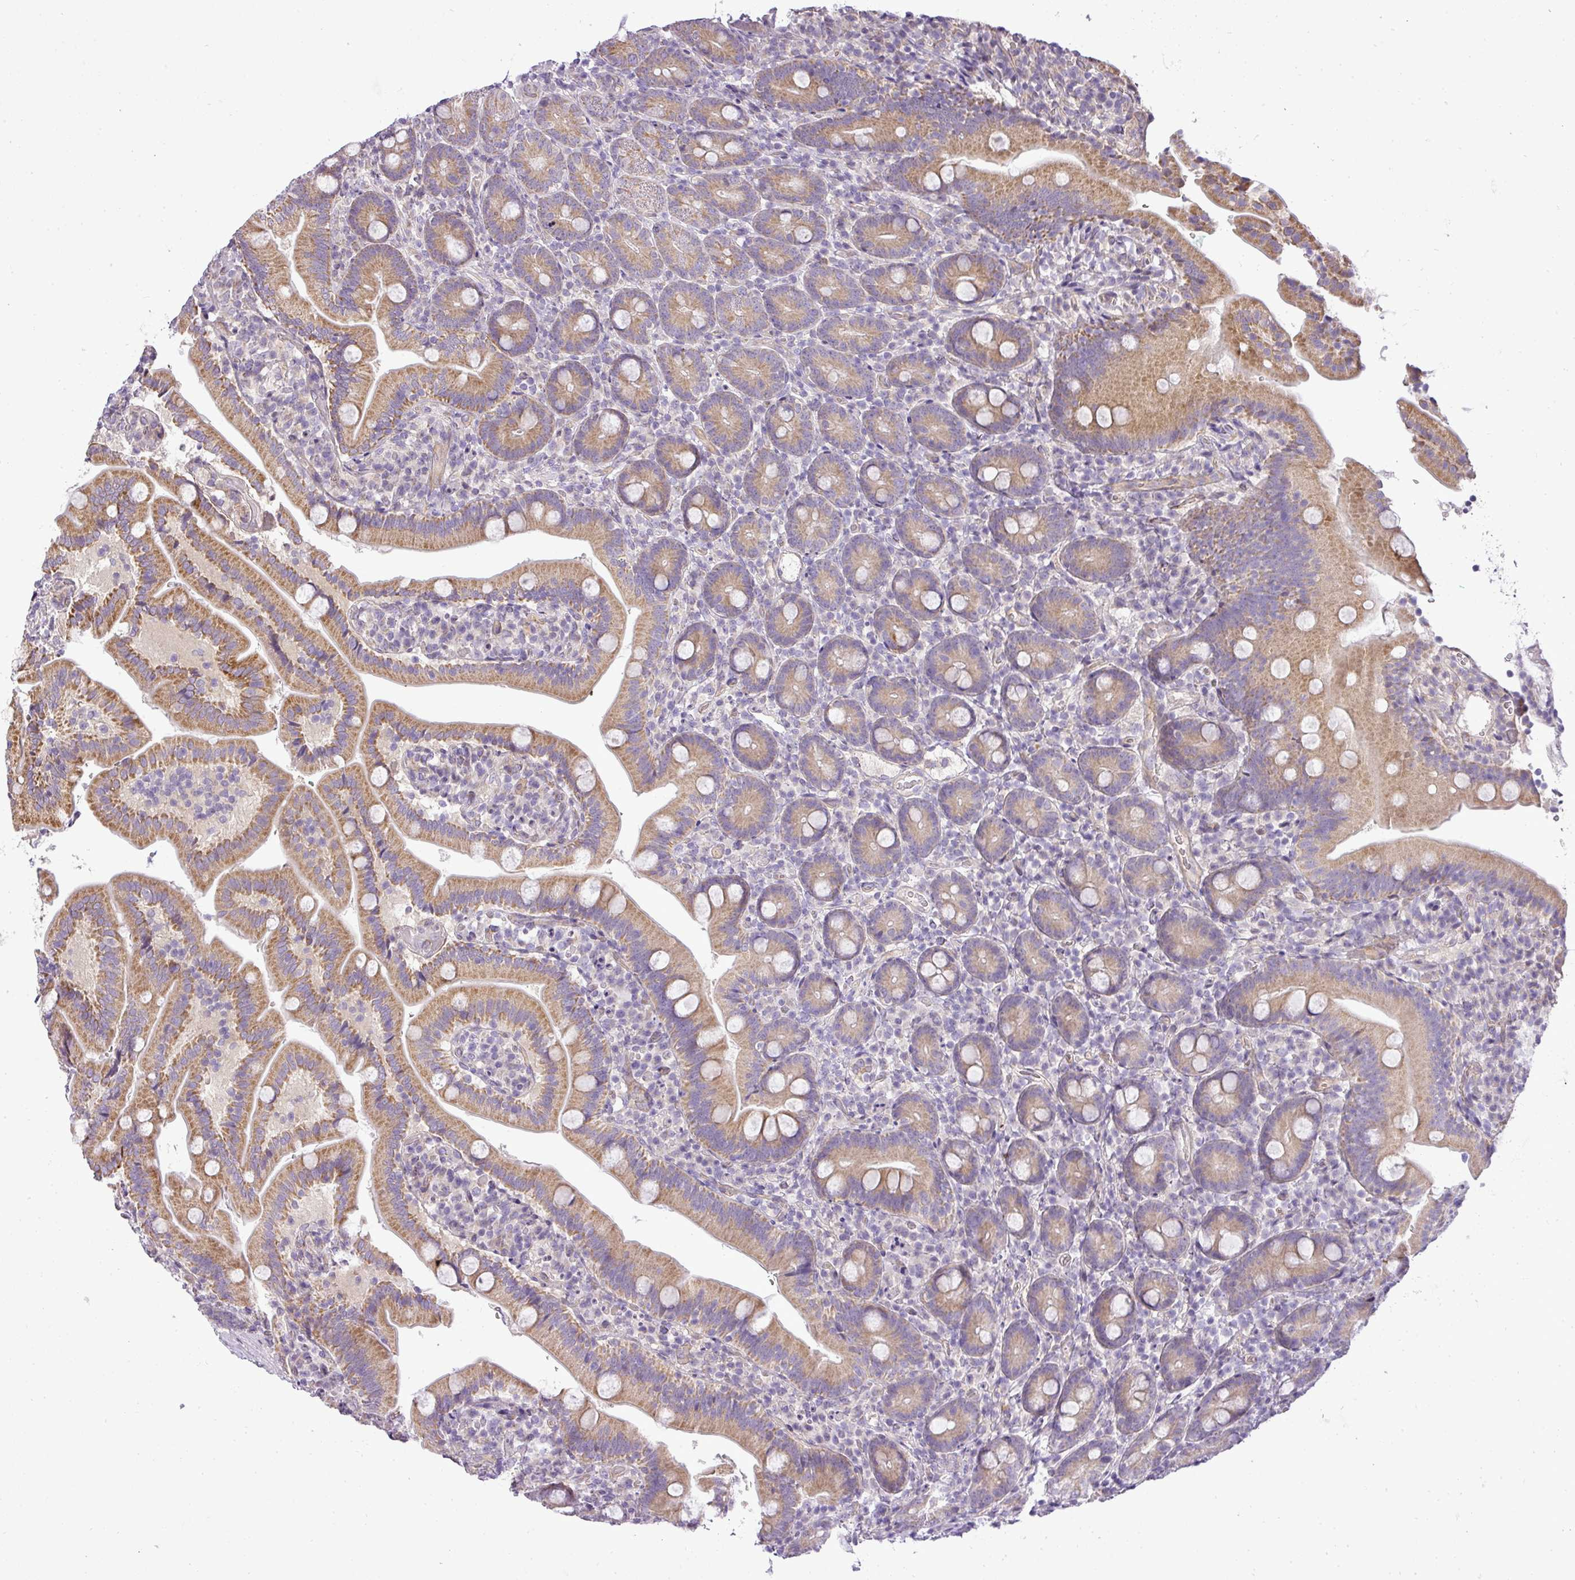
{"staining": {"intensity": "moderate", "quantity": ">75%", "location": "cytoplasmic/membranous"}, "tissue": "duodenum", "cell_type": "Glandular cells", "image_type": "normal", "snomed": [{"axis": "morphology", "description": "Normal tissue, NOS"}, {"axis": "topography", "description": "Duodenum"}], "caption": "IHC of unremarkable duodenum displays medium levels of moderate cytoplasmic/membranous staining in about >75% of glandular cells.", "gene": "ZDHHC1", "patient": {"sex": "female", "age": 67}}